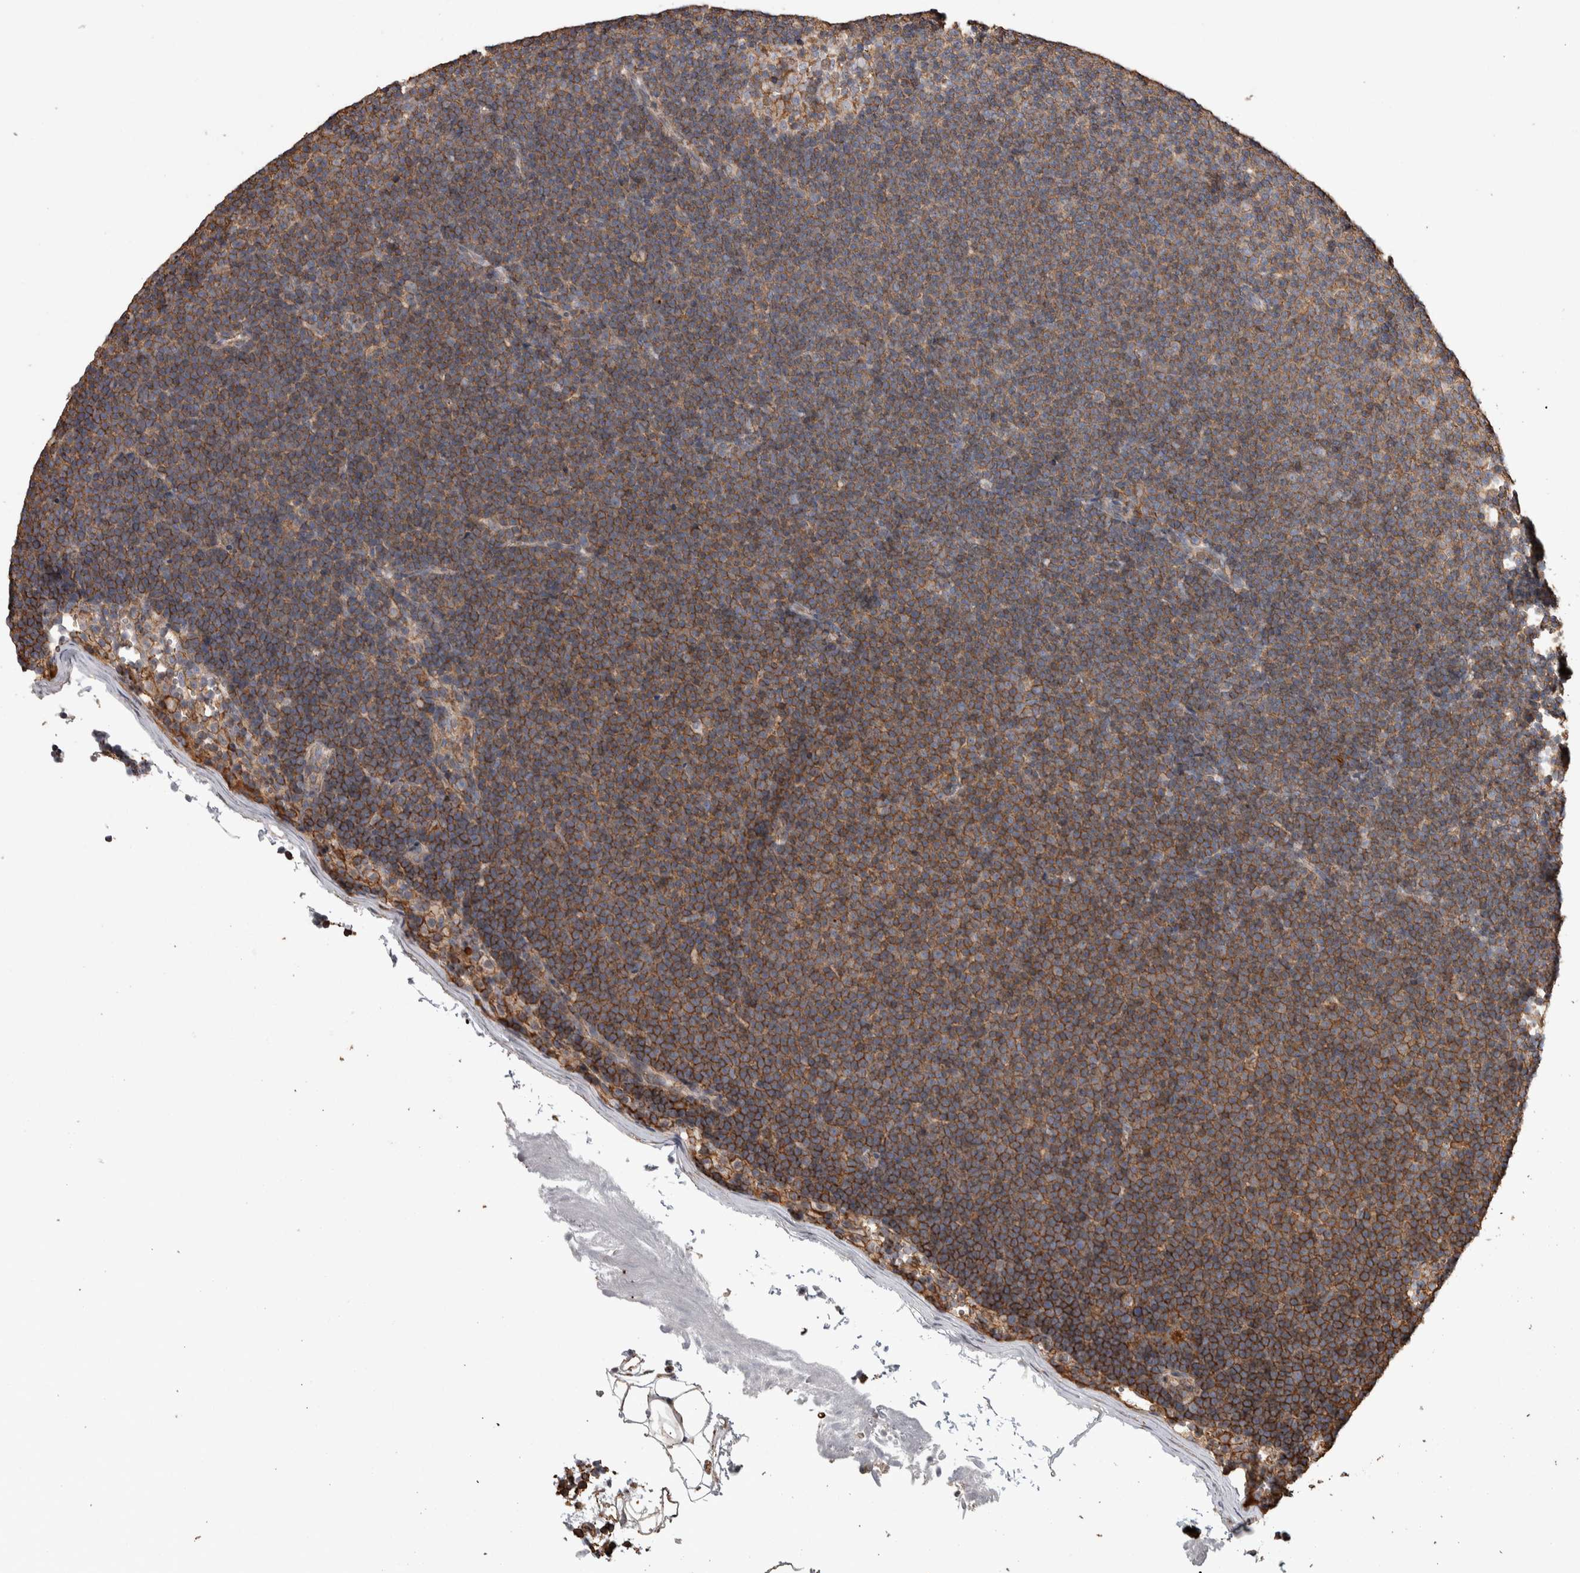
{"staining": {"intensity": "moderate", "quantity": ">75%", "location": "cytoplasmic/membranous"}, "tissue": "lymphoma", "cell_type": "Tumor cells", "image_type": "cancer", "snomed": [{"axis": "morphology", "description": "Malignant lymphoma, non-Hodgkin's type, Low grade"}, {"axis": "topography", "description": "Lymph node"}], "caption": "Immunohistochemistry (IHC) (DAB) staining of lymphoma demonstrates moderate cytoplasmic/membranous protein positivity in approximately >75% of tumor cells. (DAB IHC, brown staining for protein, blue staining for nuclei).", "gene": "ENPP2", "patient": {"sex": "female", "age": 53}}